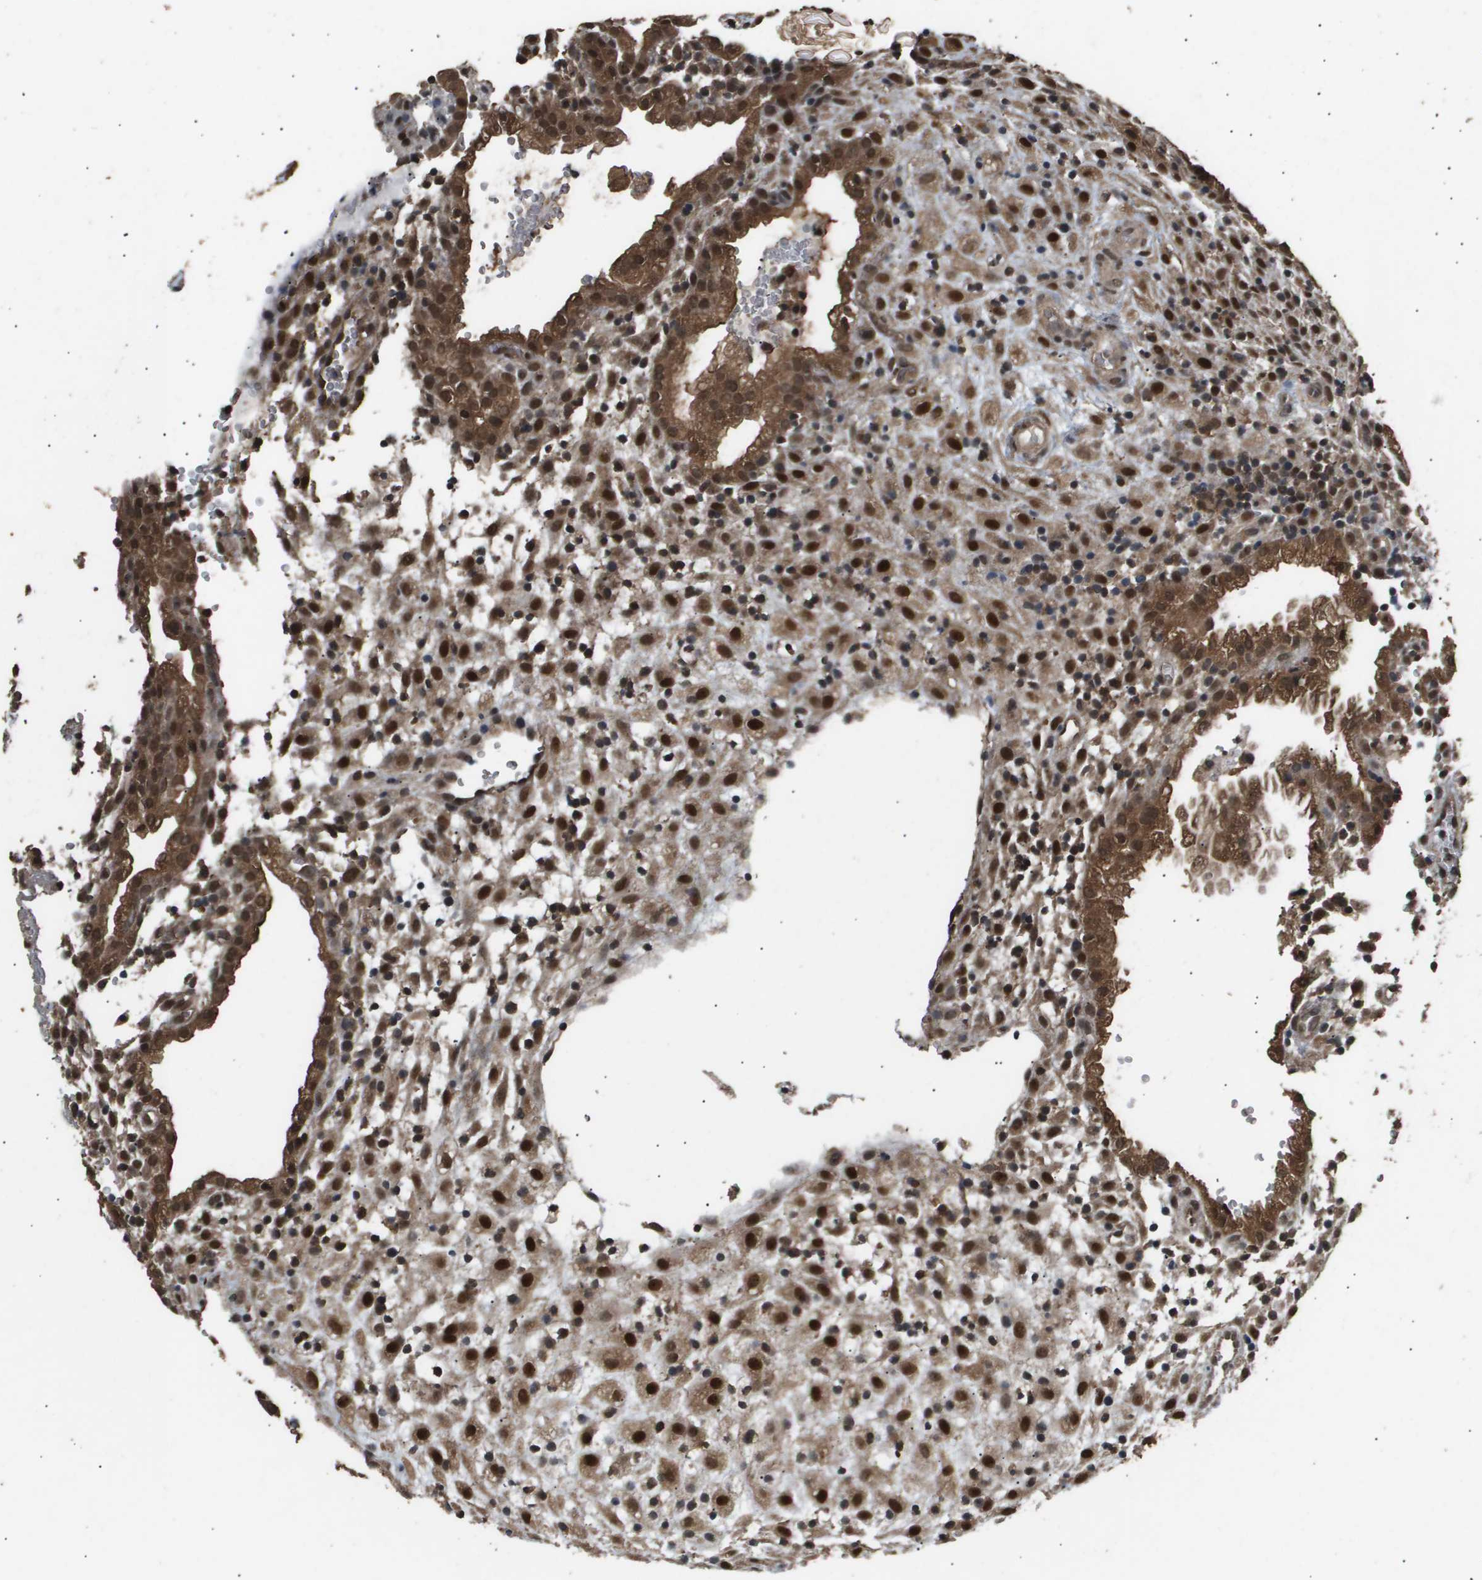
{"staining": {"intensity": "strong", "quantity": ">75%", "location": "cytoplasmic/membranous,nuclear"}, "tissue": "placenta", "cell_type": "Decidual cells", "image_type": "normal", "snomed": [{"axis": "morphology", "description": "Normal tissue, NOS"}, {"axis": "topography", "description": "Placenta"}], "caption": "Benign placenta reveals strong cytoplasmic/membranous,nuclear staining in about >75% of decidual cells.", "gene": "ING1", "patient": {"sex": "female", "age": 35}}